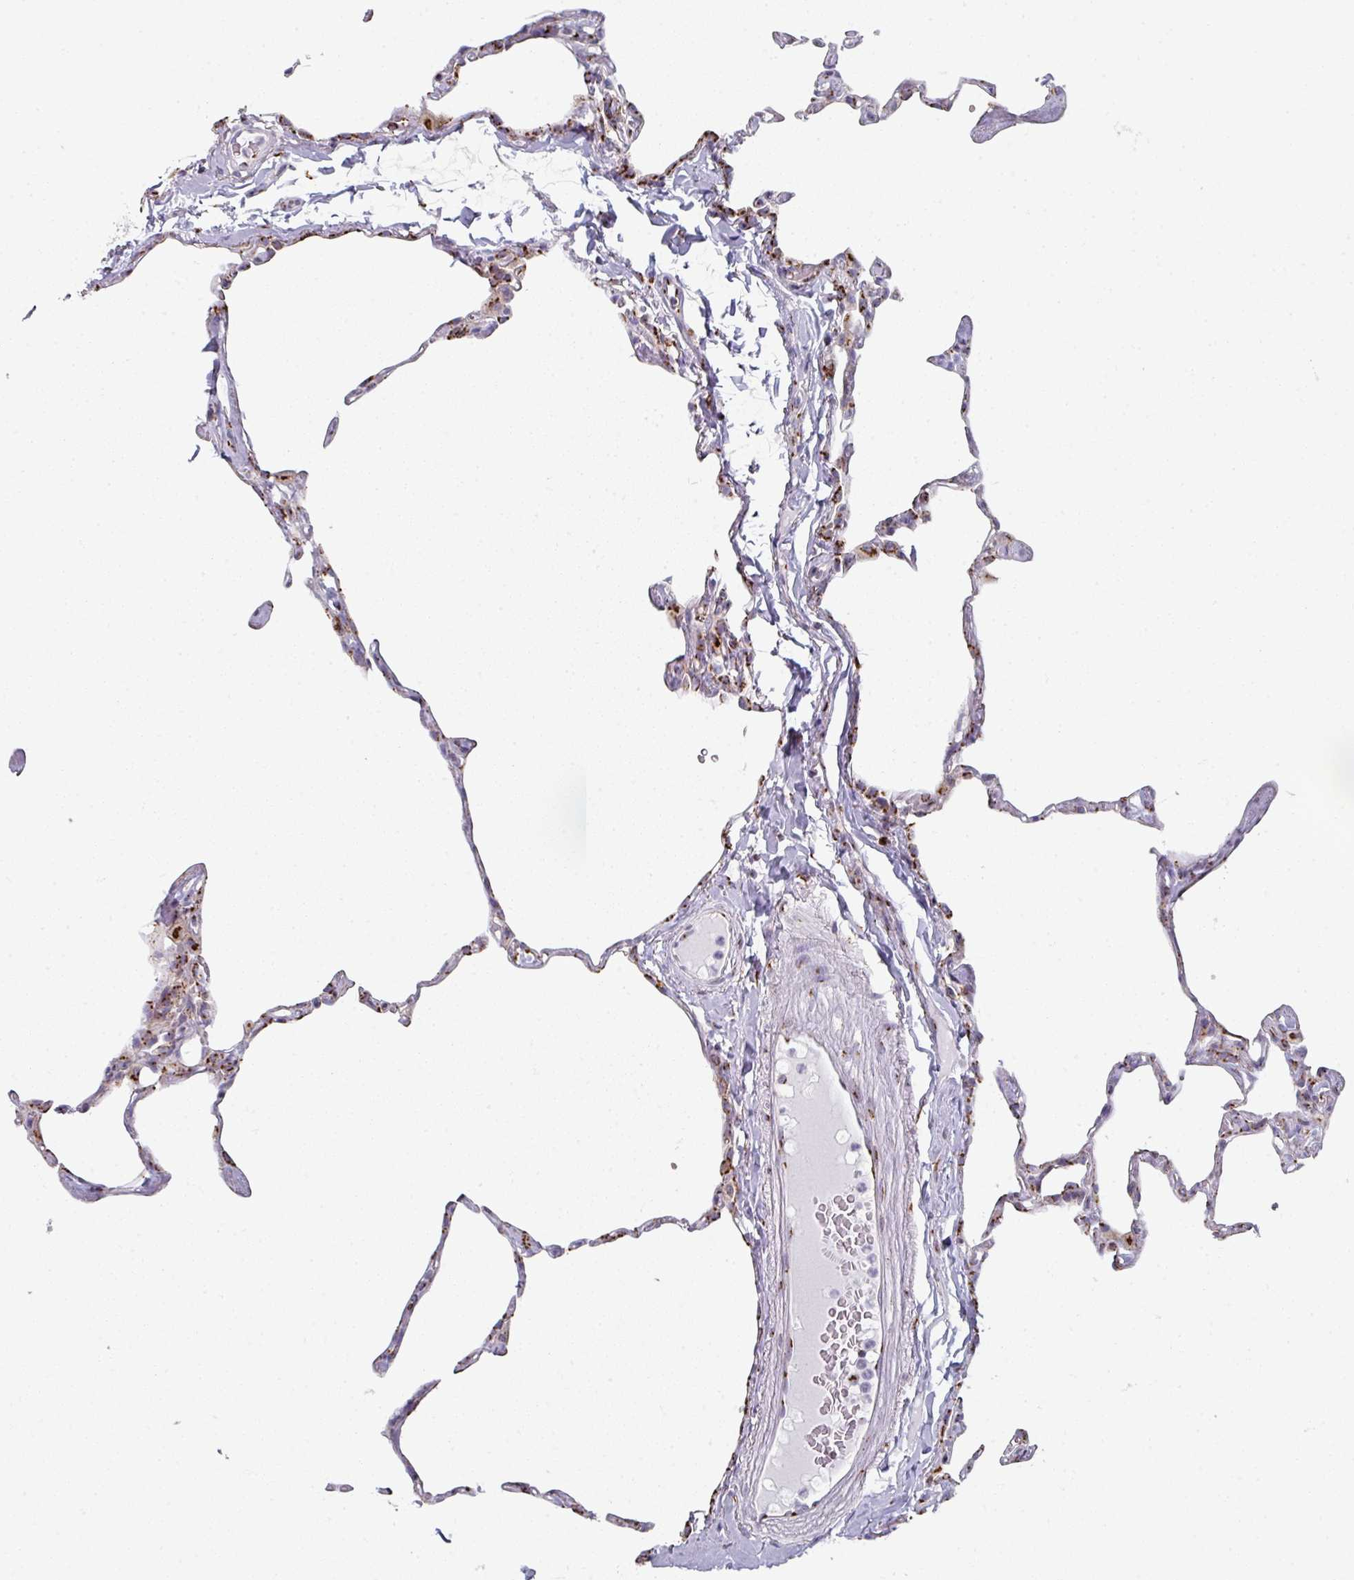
{"staining": {"intensity": "moderate", "quantity": "25%-75%", "location": "cytoplasmic/membranous"}, "tissue": "lung", "cell_type": "Alveolar cells", "image_type": "normal", "snomed": [{"axis": "morphology", "description": "Normal tissue, NOS"}, {"axis": "topography", "description": "Lung"}], "caption": "Immunohistochemical staining of unremarkable lung demonstrates moderate cytoplasmic/membranous protein expression in about 25%-75% of alveolar cells. Nuclei are stained in blue.", "gene": "CCDC85B", "patient": {"sex": "male", "age": 65}}